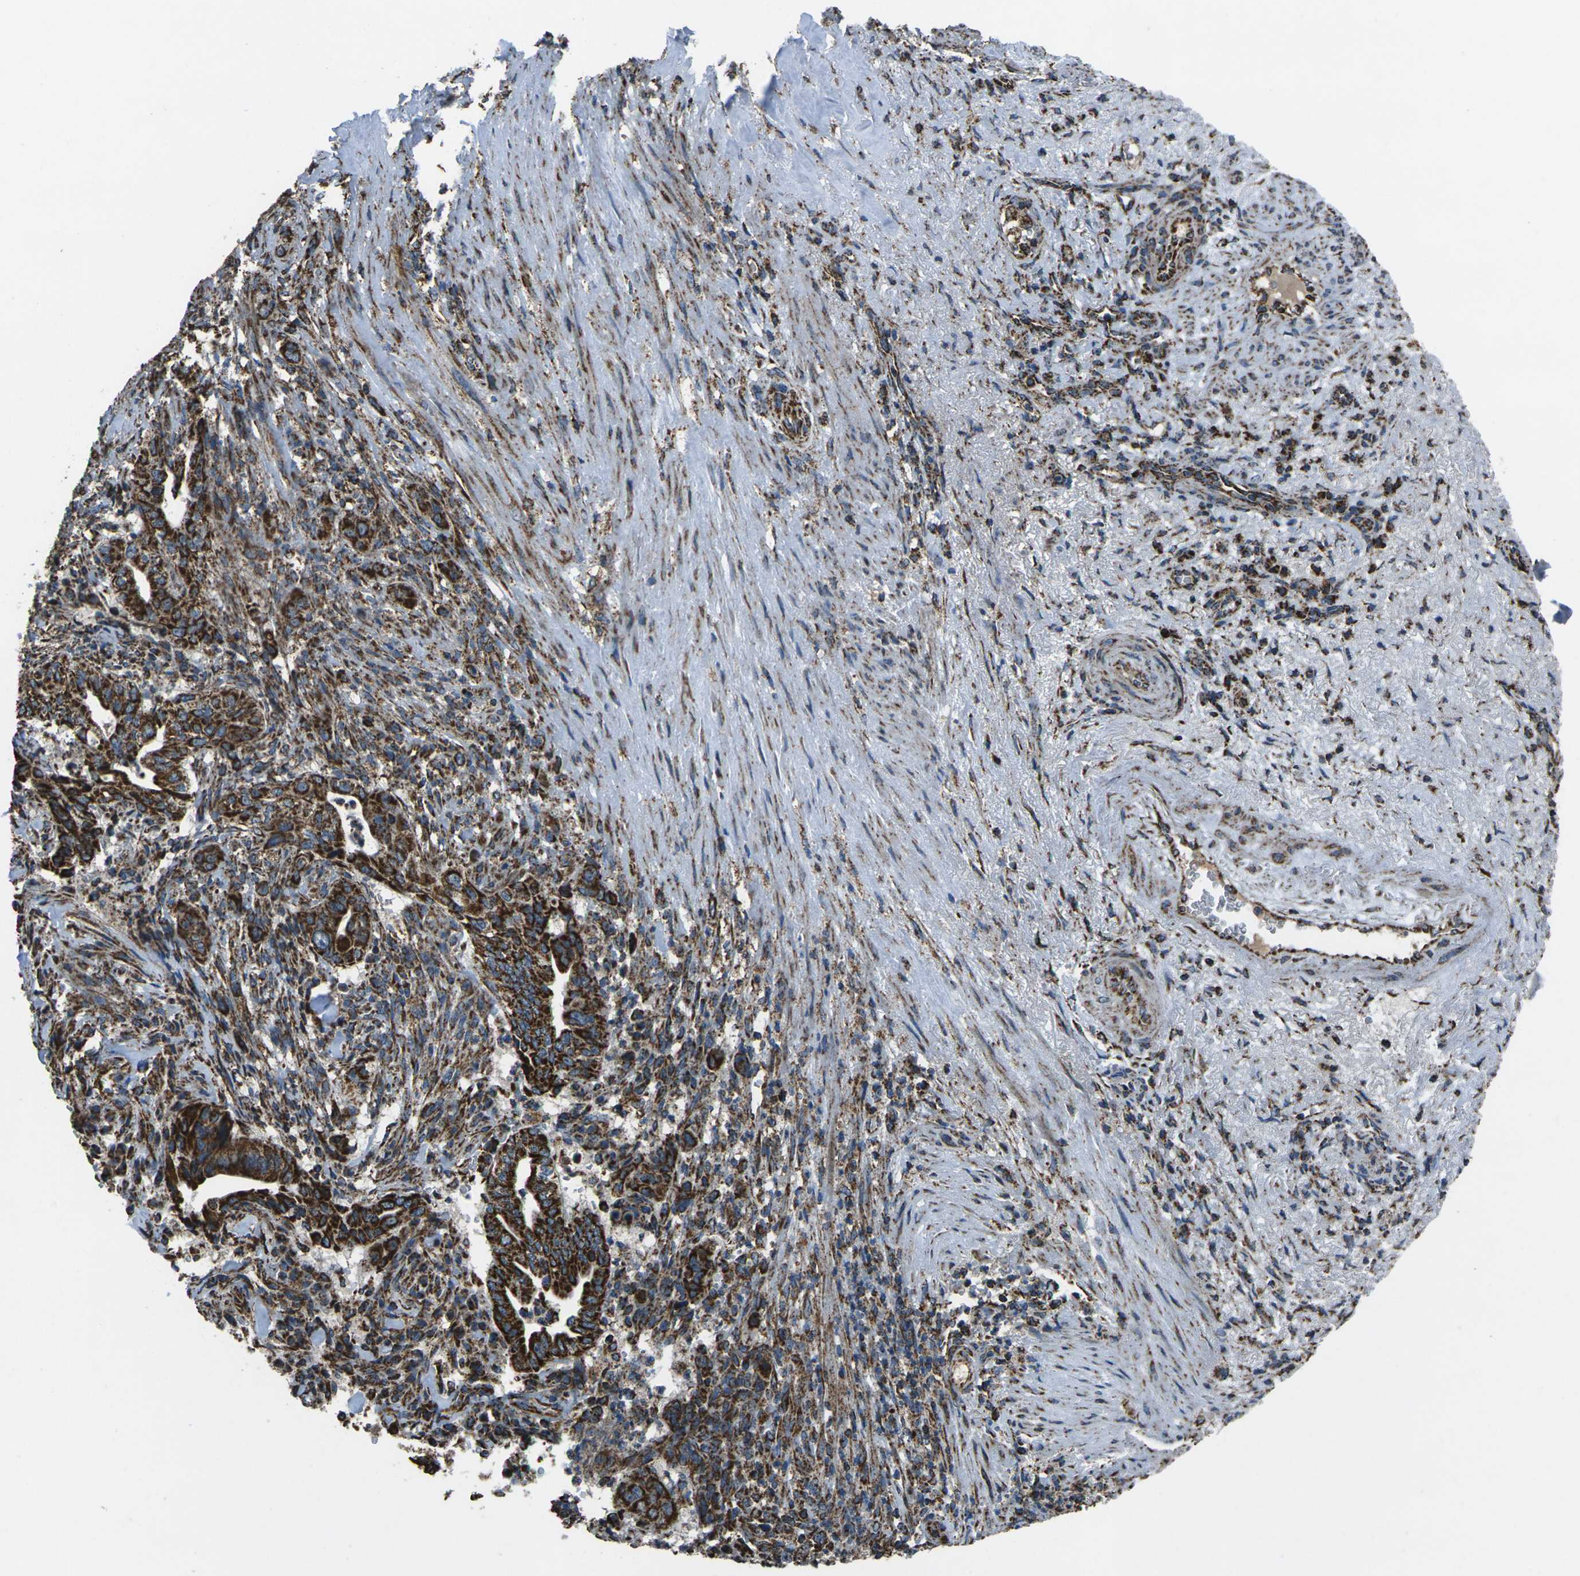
{"staining": {"intensity": "strong", "quantity": ">75%", "location": "cytoplasmic/membranous"}, "tissue": "liver cancer", "cell_type": "Tumor cells", "image_type": "cancer", "snomed": [{"axis": "morphology", "description": "Cholangiocarcinoma"}, {"axis": "topography", "description": "Liver"}], "caption": "Human liver cancer stained with a brown dye reveals strong cytoplasmic/membranous positive staining in about >75% of tumor cells.", "gene": "KLHL5", "patient": {"sex": "female", "age": 67}}